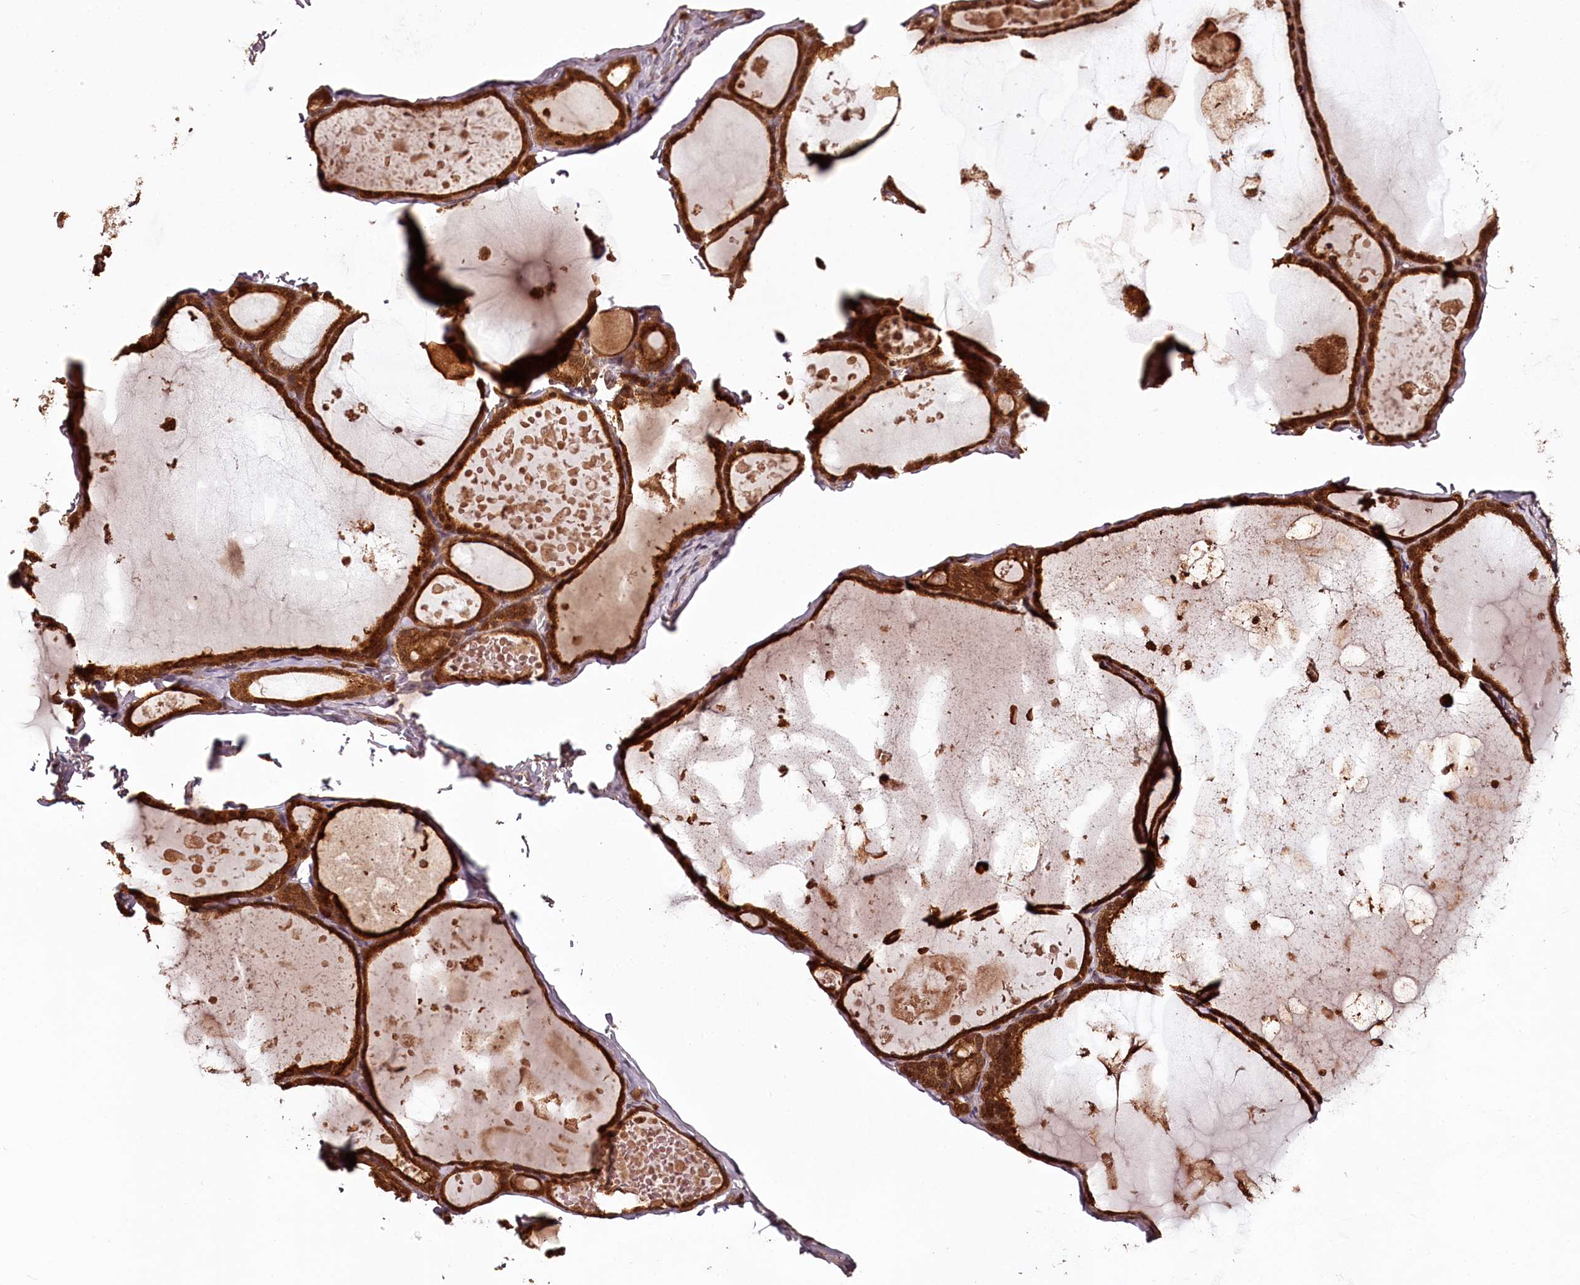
{"staining": {"intensity": "strong", "quantity": ">75%", "location": "cytoplasmic/membranous"}, "tissue": "thyroid gland", "cell_type": "Glandular cells", "image_type": "normal", "snomed": [{"axis": "morphology", "description": "Normal tissue, NOS"}, {"axis": "topography", "description": "Thyroid gland"}], "caption": "Immunohistochemistry image of unremarkable thyroid gland stained for a protein (brown), which reveals high levels of strong cytoplasmic/membranous expression in approximately >75% of glandular cells.", "gene": "TTC12", "patient": {"sex": "male", "age": 56}}